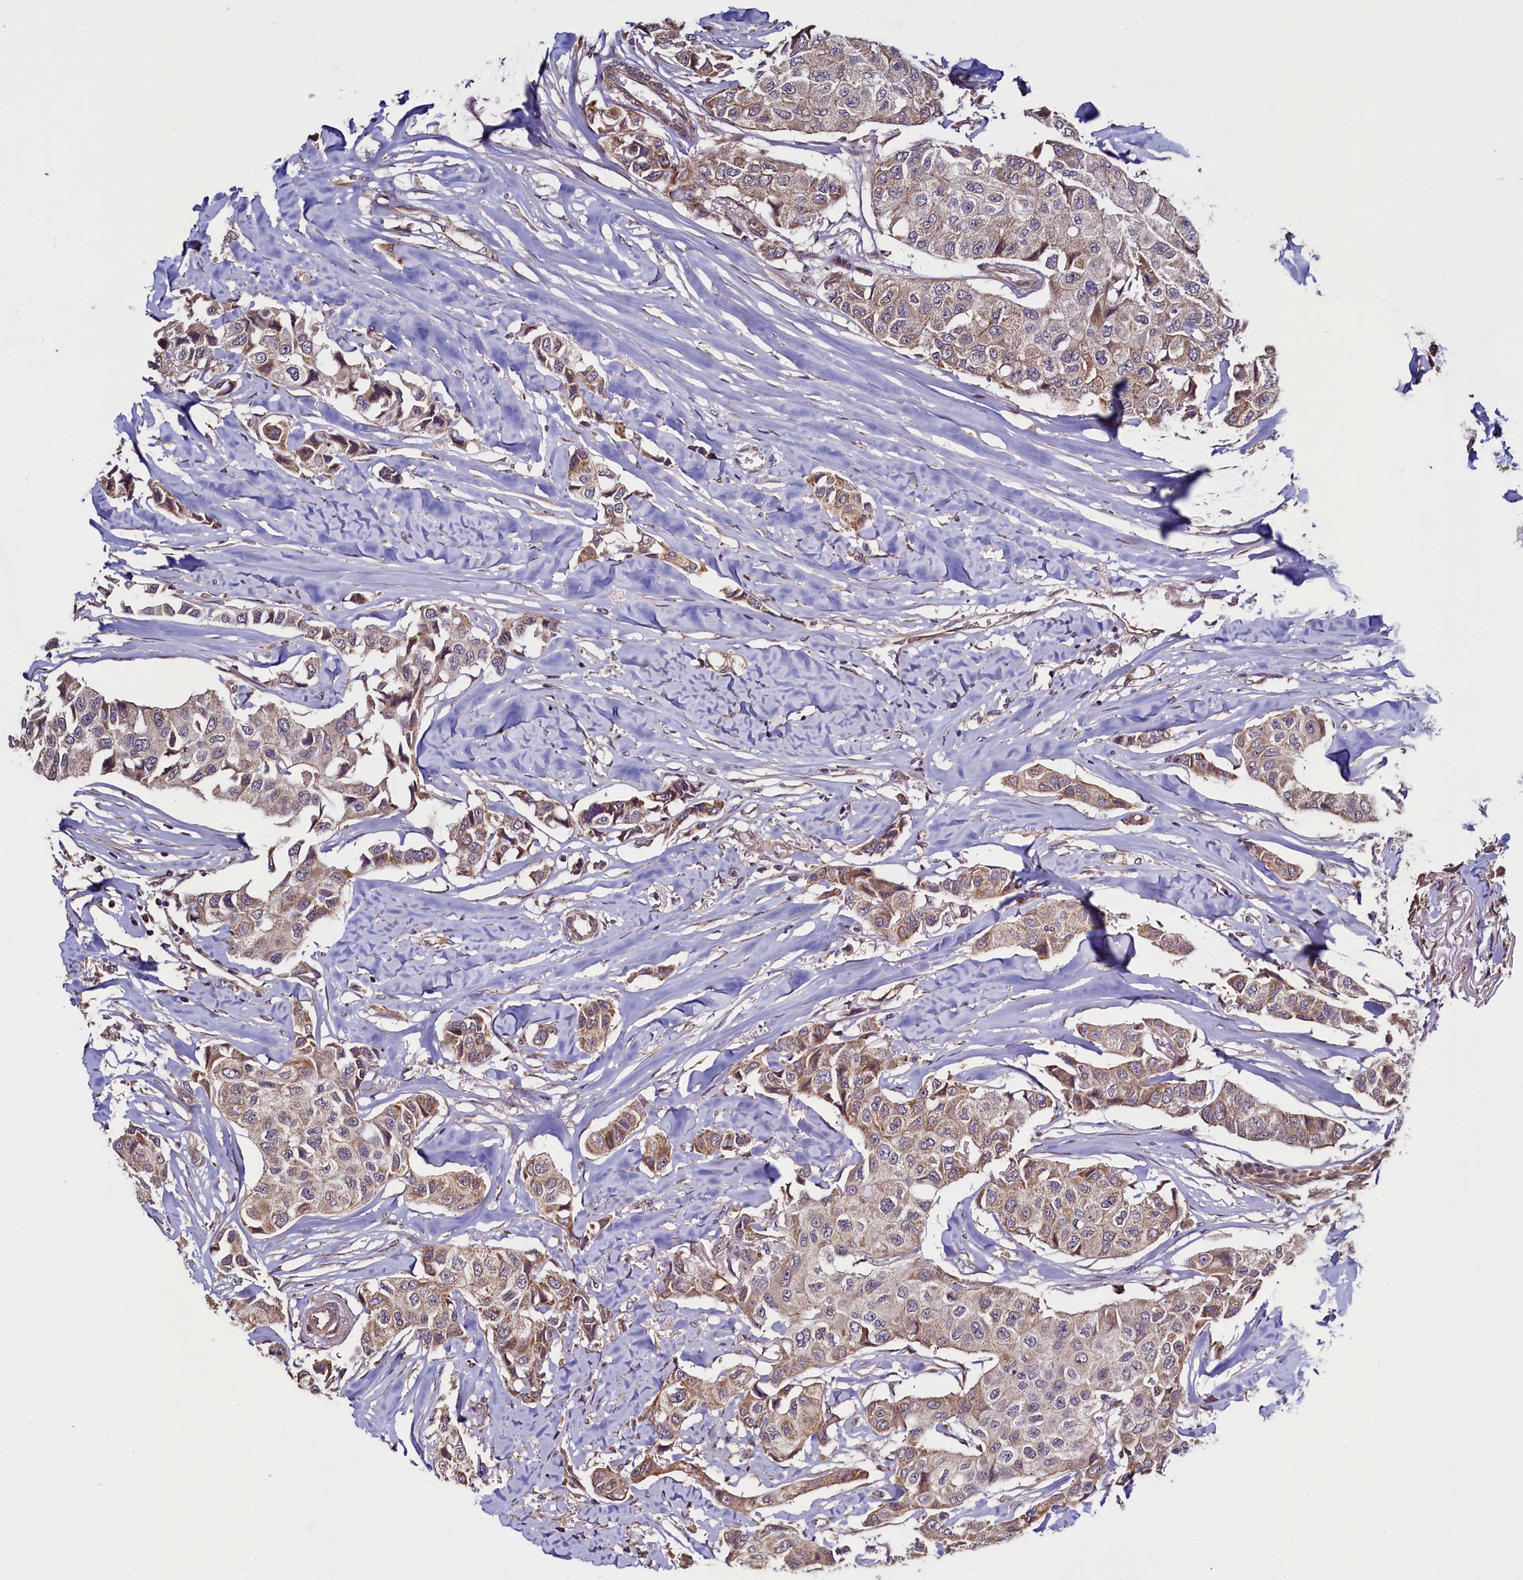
{"staining": {"intensity": "weak", "quantity": ">75%", "location": "cytoplasmic/membranous"}, "tissue": "breast cancer", "cell_type": "Tumor cells", "image_type": "cancer", "snomed": [{"axis": "morphology", "description": "Duct carcinoma"}, {"axis": "topography", "description": "Breast"}], "caption": "Breast cancer (intraductal carcinoma) was stained to show a protein in brown. There is low levels of weak cytoplasmic/membranous positivity in approximately >75% of tumor cells. Using DAB (brown) and hematoxylin (blue) stains, captured at high magnification using brightfield microscopy.", "gene": "RBFA", "patient": {"sex": "female", "age": 80}}